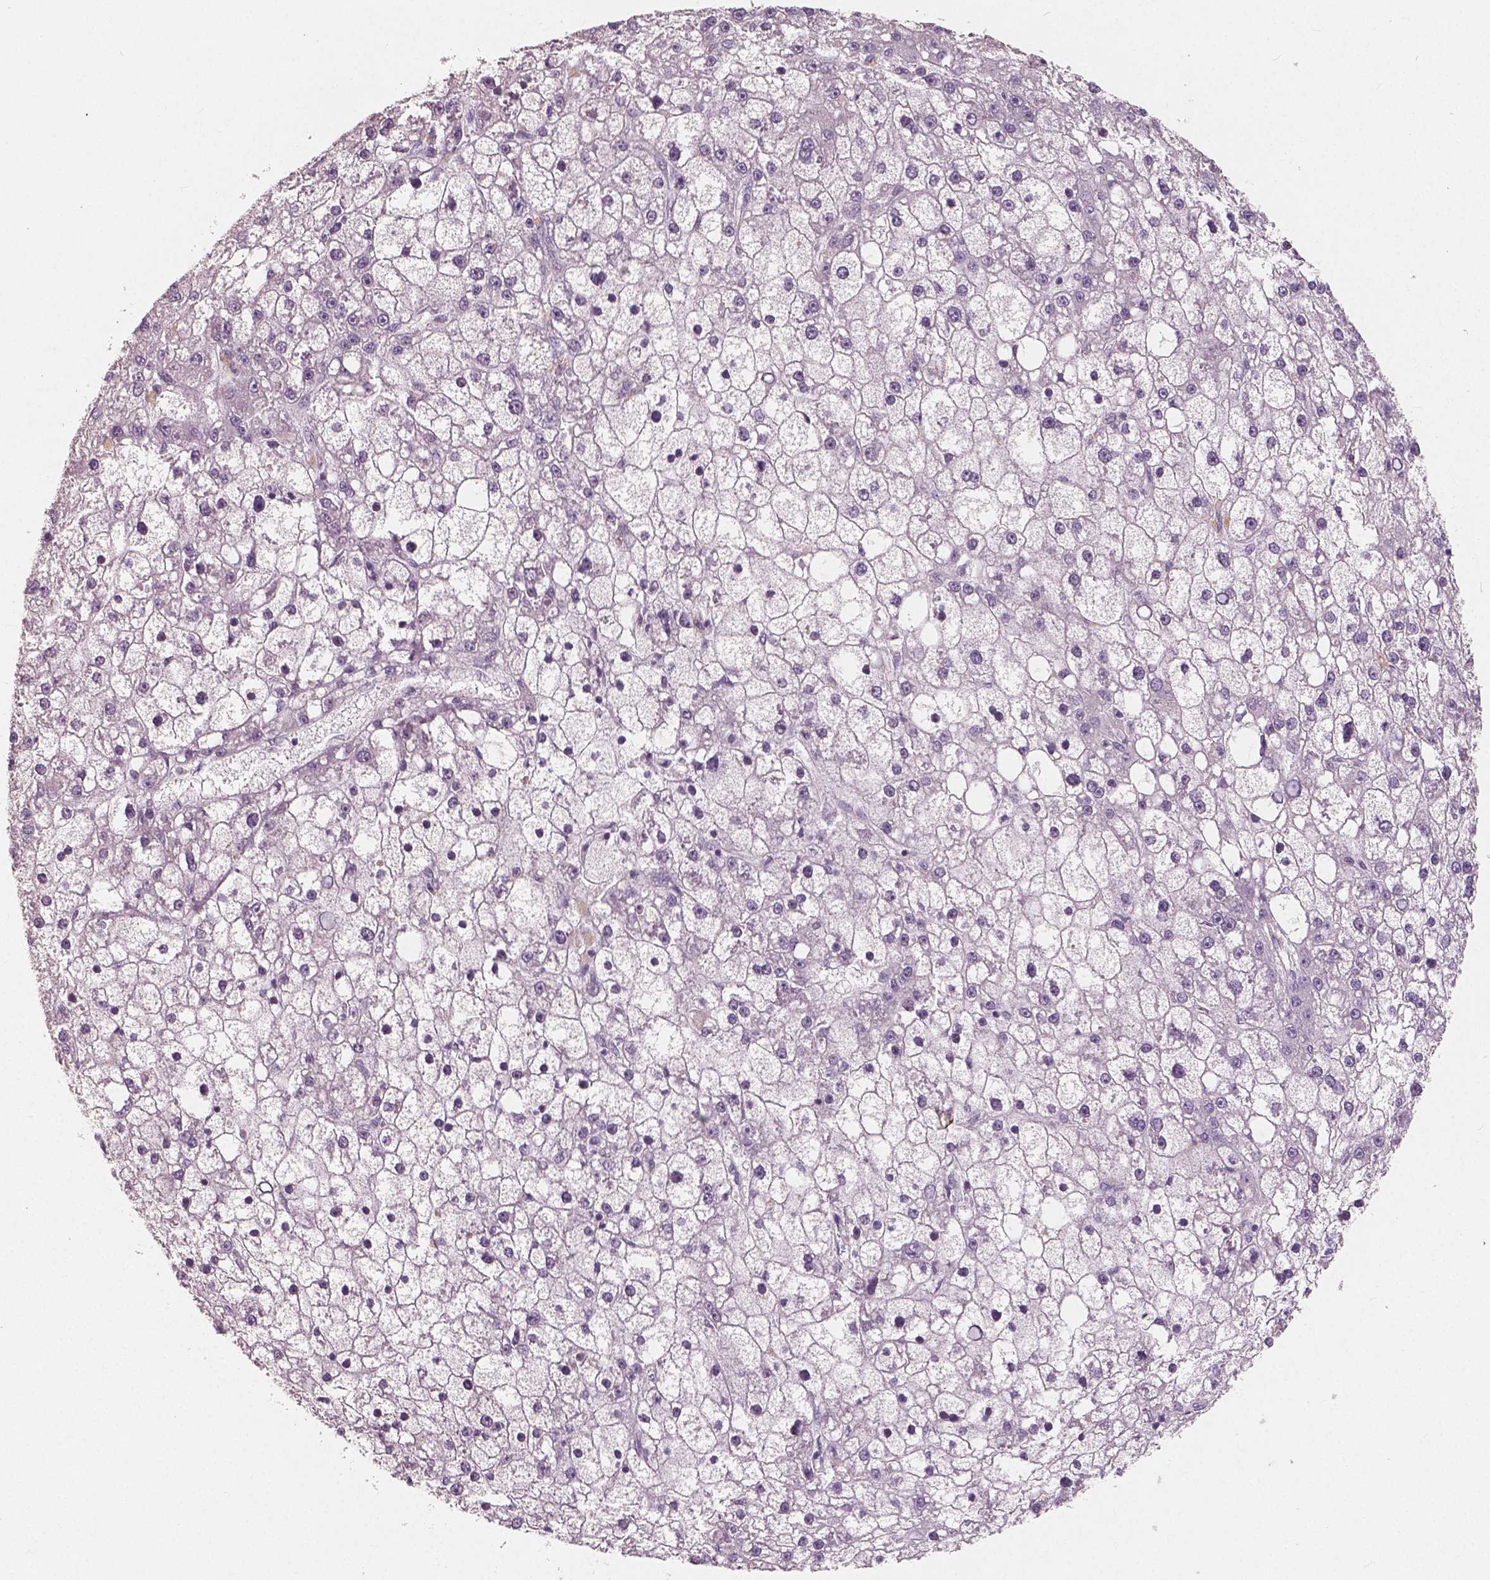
{"staining": {"intensity": "negative", "quantity": "none", "location": "none"}, "tissue": "liver cancer", "cell_type": "Tumor cells", "image_type": "cancer", "snomed": [{"axis": "morphology", "description": "Carcinoma, Hepatocellular, NOS"}, {"axis": "topography", "description": "Liver"}], "caption": "This is an immunohistochemistry micrograph of human liver hepatocellular carcinoma. There is no positivity in tumor cells.", "gene": "RNASE7", "patient": {"sex": "male", "age": 67}}